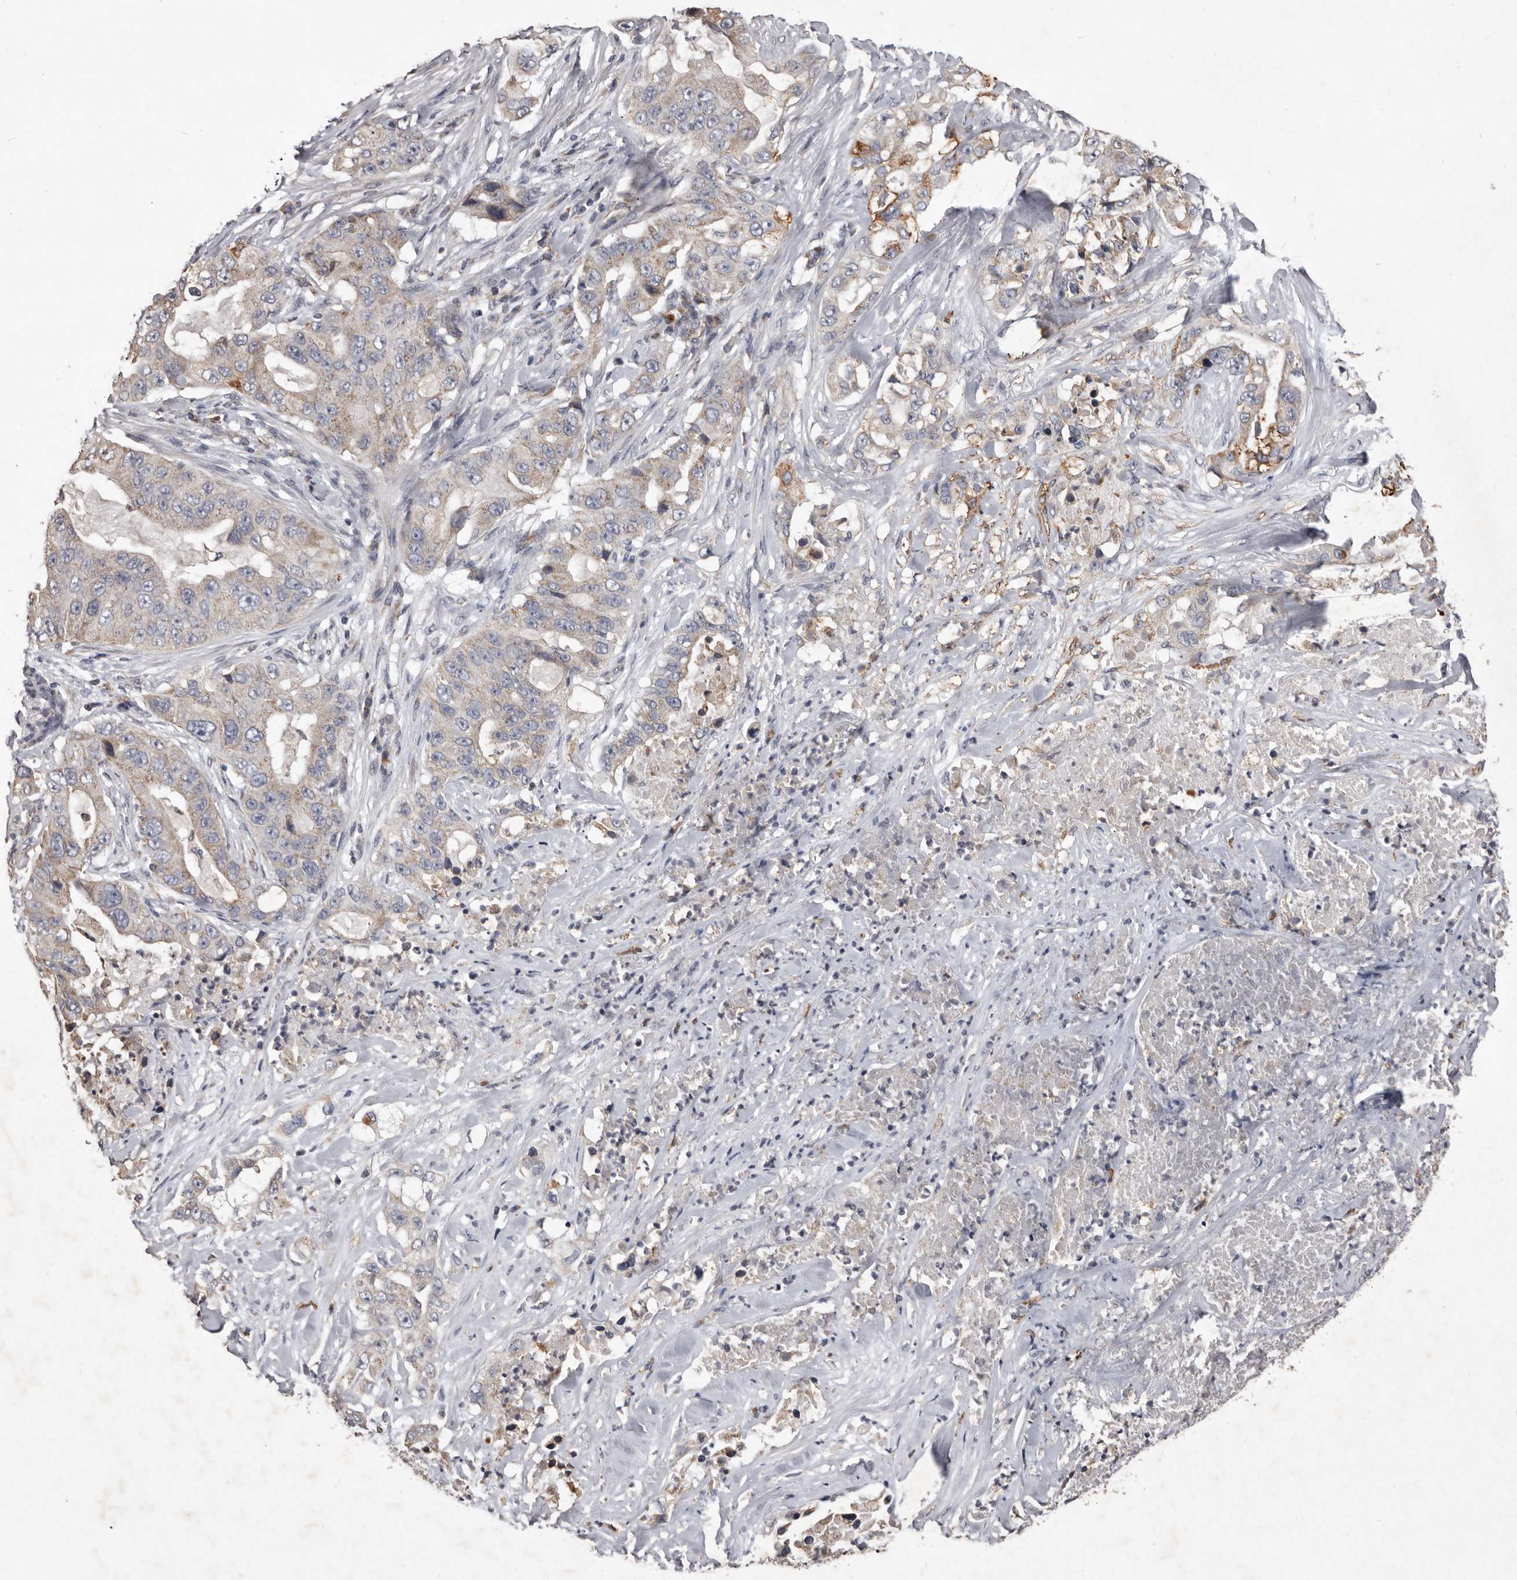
{"staining": {"intensity": "moderate", "quantity": "<25%", "location": "cytoplasmic/membranous"}, "tissue": "lung cancer", "cell_type": "Tumor cells", "image_type": "cancer", "snomed": [{"axis": "morphology", "description": "Adenocarcinoma, NOS"}, {"axis": "topography", "description": "Lung"}], "caption": "Lung adenocarcinoma stained with a protein marker demonstrates moderate staining in tumor cells.", "gene": "CXCL14", "patient": {"sex": "female", "age": 51}}